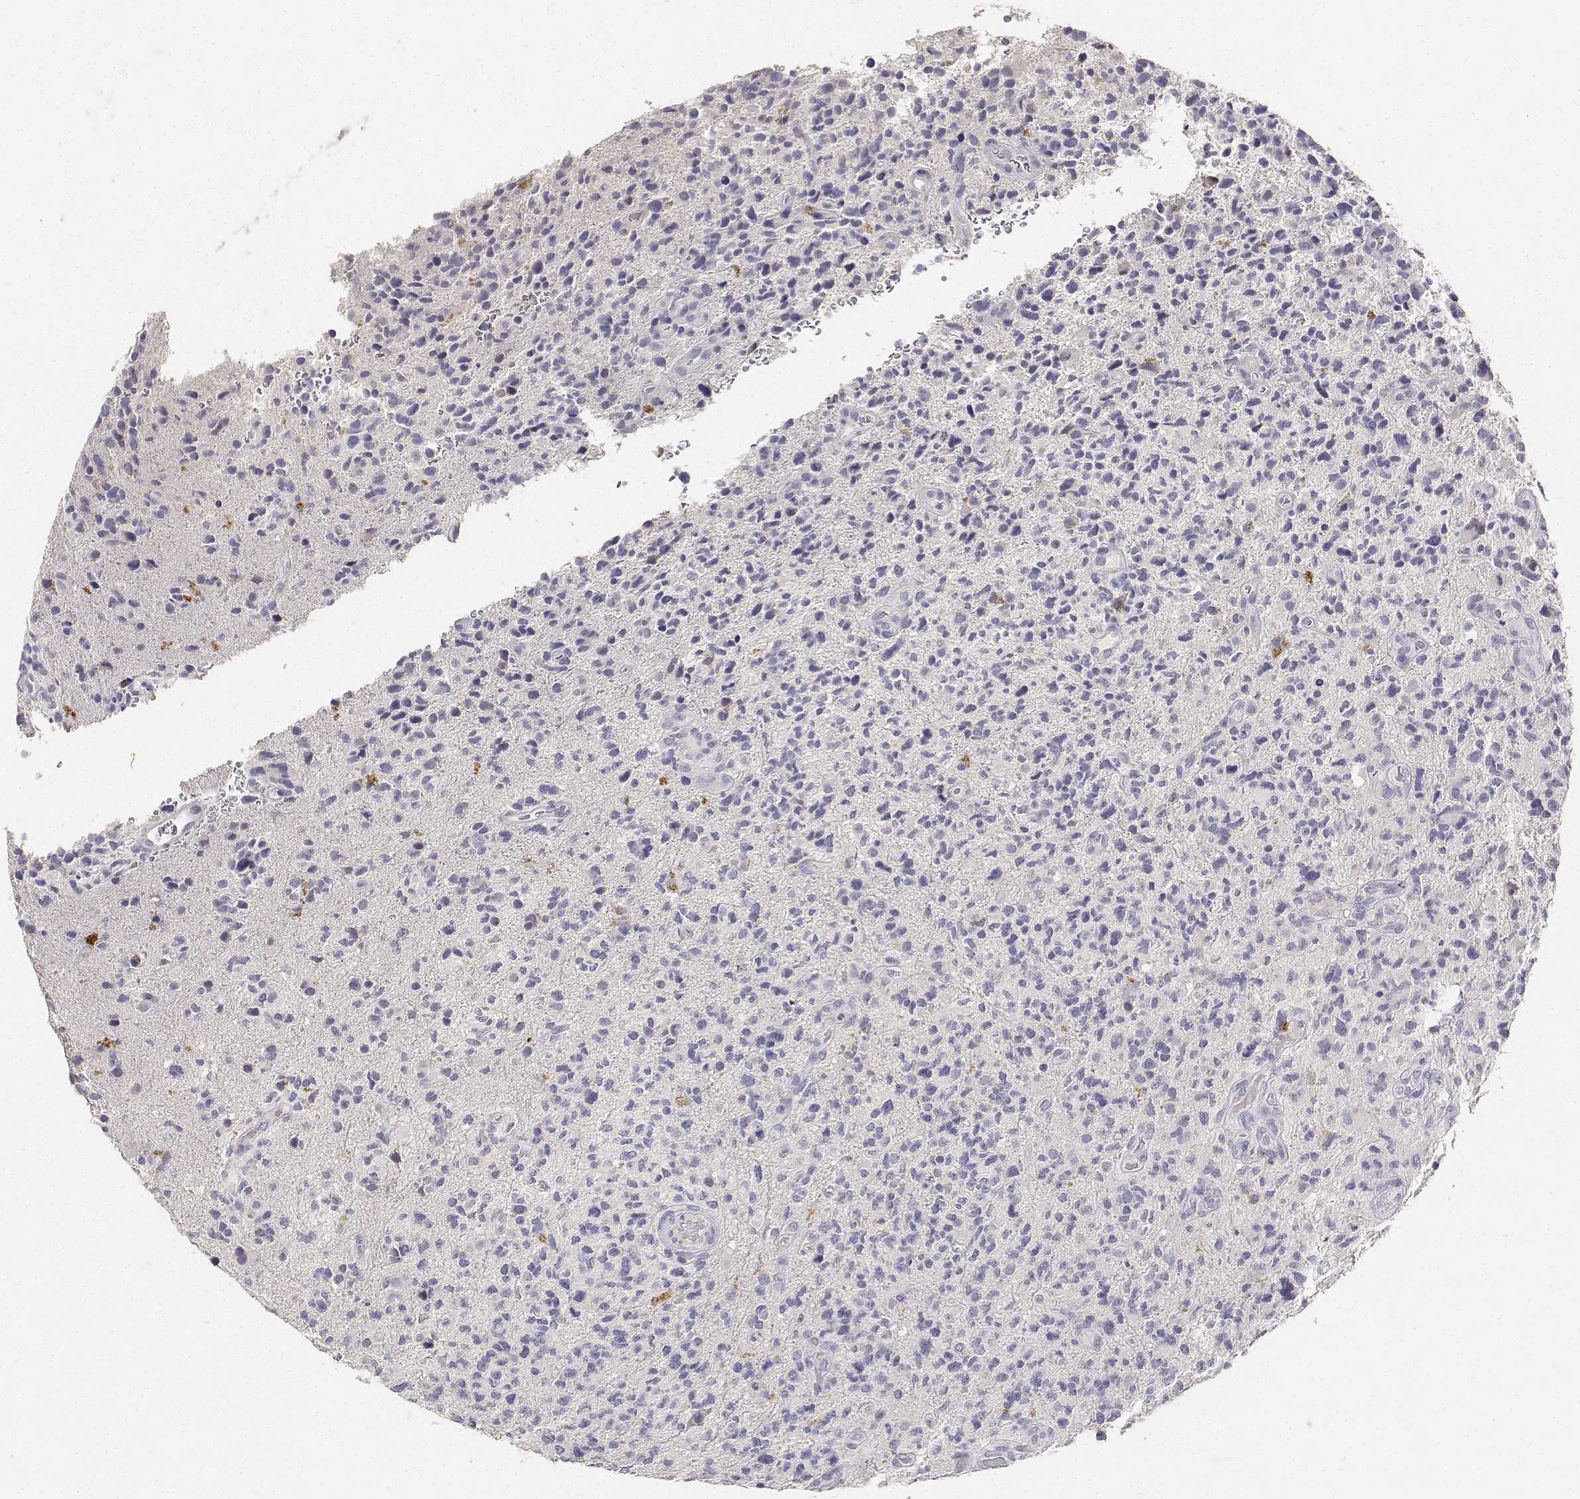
{"staining": {"intensity": "negative", "quantity": "none", "location": "none"}, "tissue": "glioma", "cell_type": "Tumor cells", "image_type": "cancer", "snomed": [{"axis": "morphology", "description": "Glioma, malignant, High grade"}, {"axis": "topography", "description": "Brain"}], "caption": "The image displays no staining of tumor cells in malignant high-grade glioma.", "gene": "PAEP", "patient": {"sex": "female", "age": 71}}